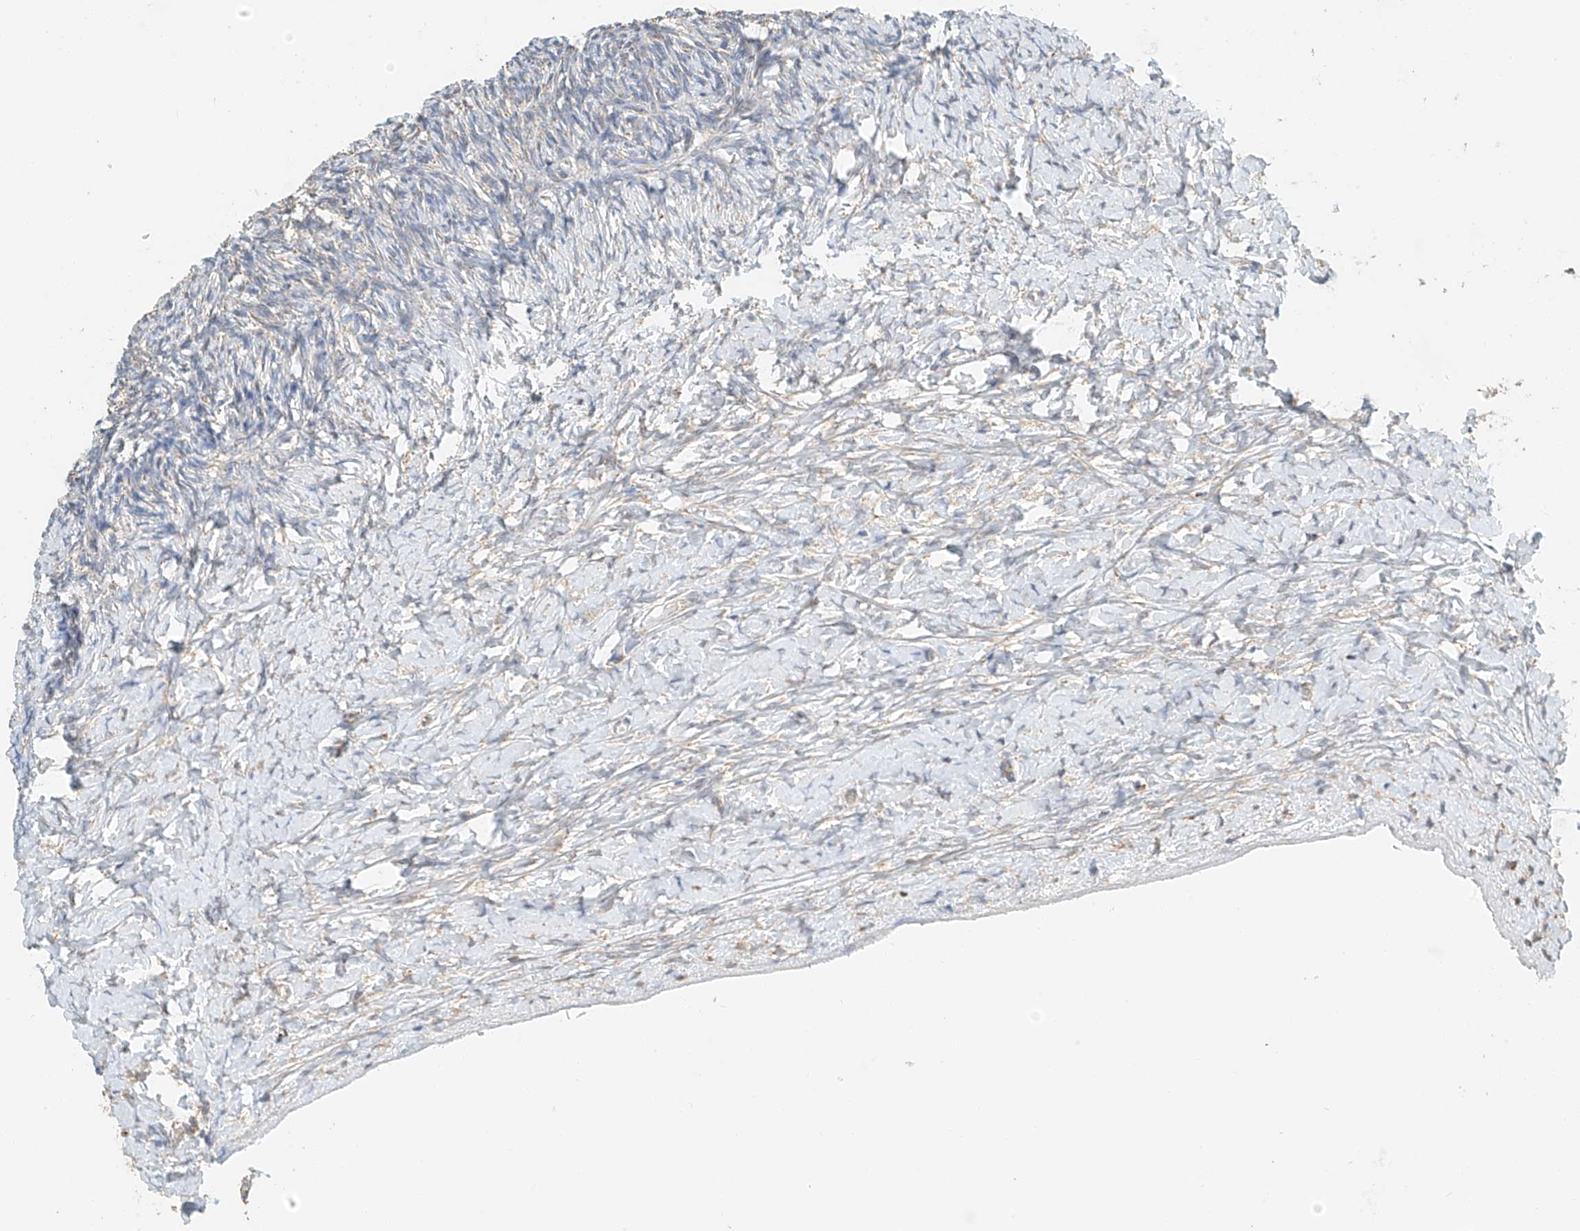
{"staining": {"intensity": "negative", "quantity": "none", "location": "none"}, "tissue": "ovary", "cell_type": "Ovarian stroma cells", "image_type": "normal", "snomed": [{"axis": "morphology", "description": "Normal tissue, NOS"}, {"axis": "morphology", "description": "Developmental malformation"}, {"axis": "topography", "description": "Ovary"}], "caption": "Immunohistochemistry image of unremarkable ovary: human ovary stained with DAB displays no significant protein staining in ovarian stroma cells.", "gene": "YIPF7", "patient": {"sex": "female", "age": 39}}